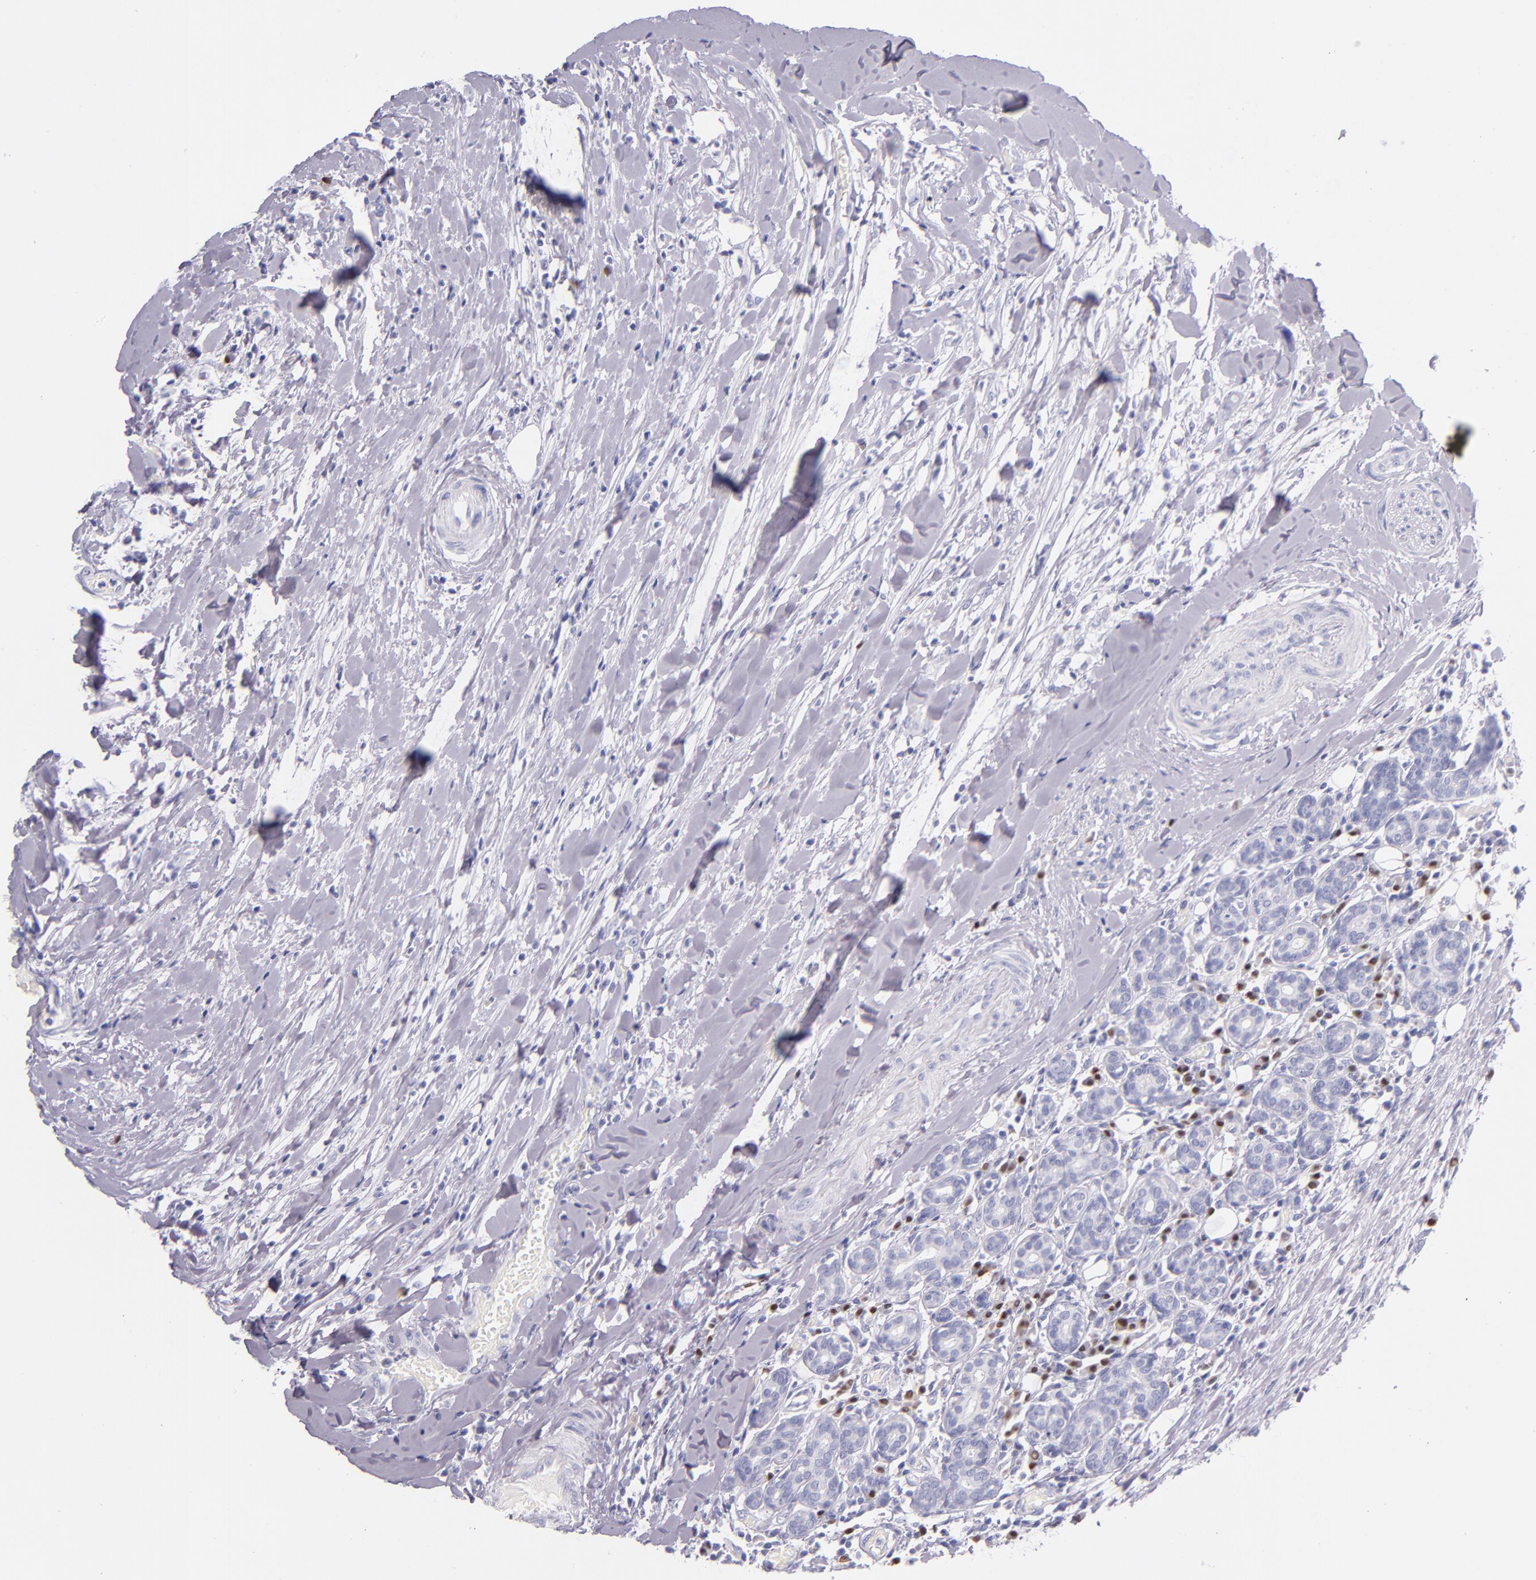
{"staining": {"intensity": "negative", "quantity": "none", "location": "none"}, "tissue": "head and neck cancer", "cell_type": "Tumor cells", "image_type": "cancer", "snomed": [{"axis": "morphology", "description": "Neoplasm, malignant, NOS"}, {"axis": "topography", "description": "Salivary gland"}, {"axis": "topography", "description": "Head-Neck"}], "caption": "An immunohistochemistry (IHC) histopathology image of head and neck neoplasm (malignant) is shown. There is no staining in tumor cells of head and neck neoplasm (malignant).", "gene": "IRF4", "patient": {"sex": "male", "age": 43}}